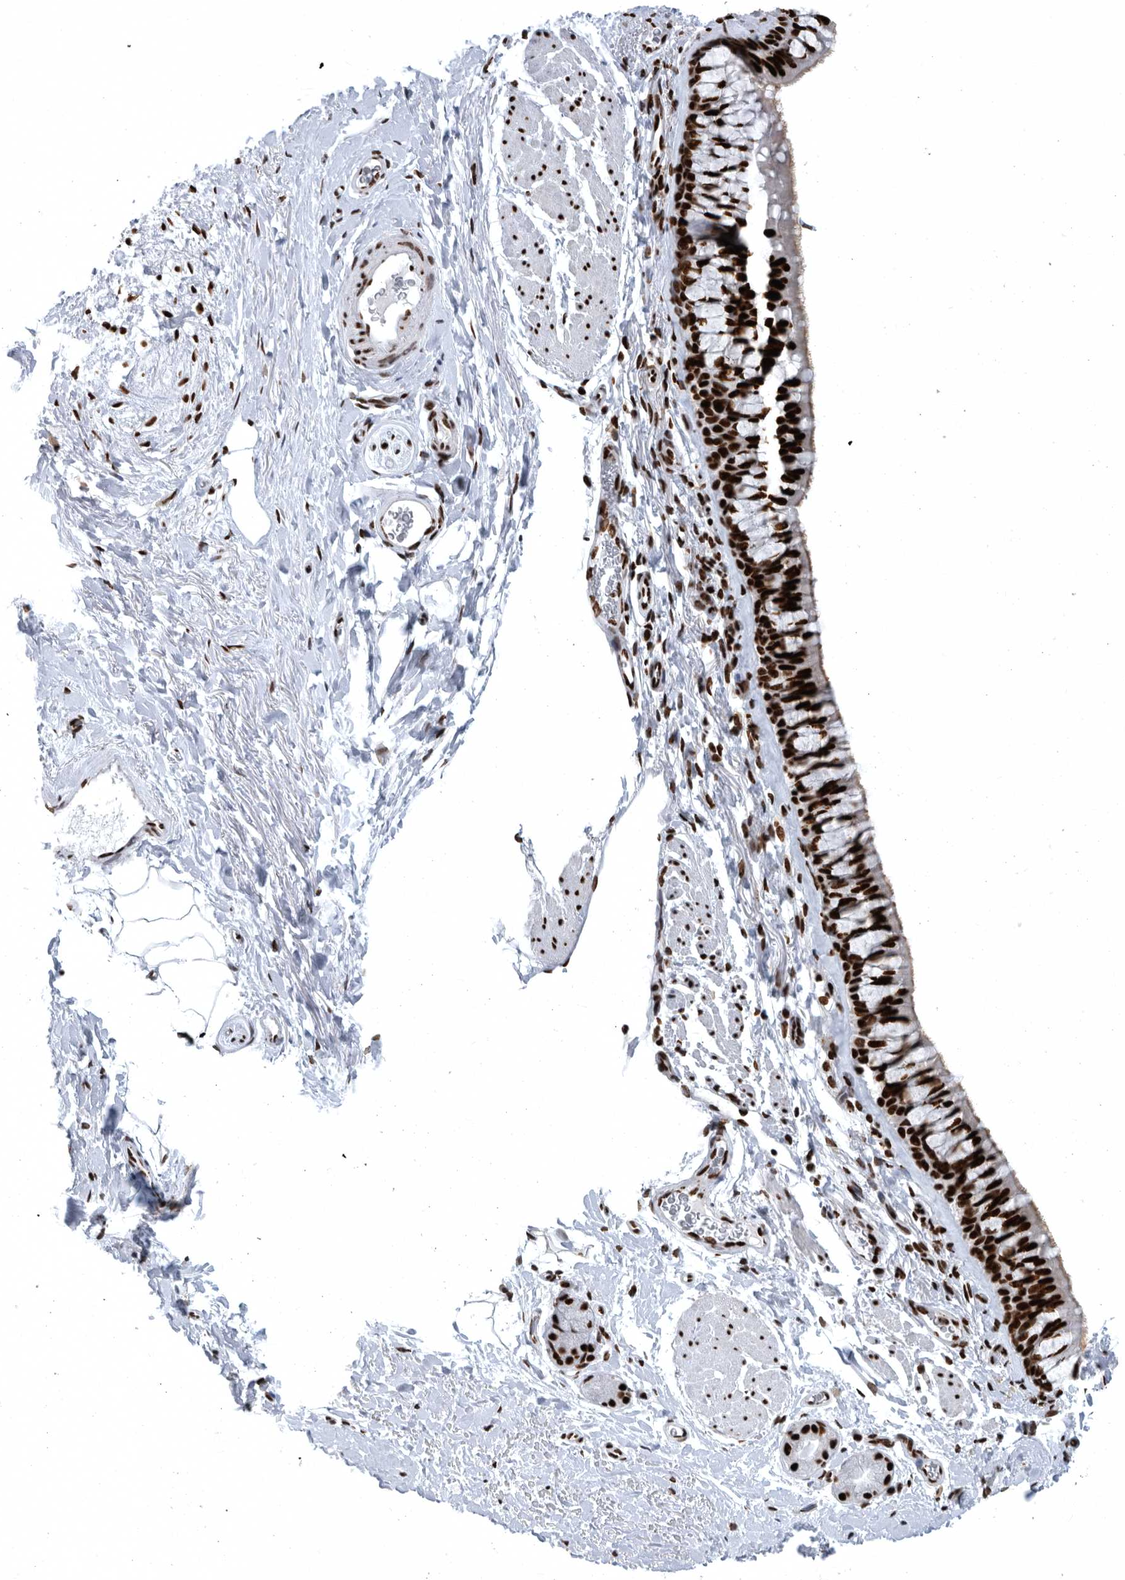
{"staining": {"intensity": "strong", "quantity": ">75%", "location": "nuclear"}, "tissue": "bronchus", "cell_type": "Respiratory epithelial cells", "image_type": "normal", "snomed": [{"axis": "morphology", "description": "Normal tissue, NOS"}, {"axis": "topography", "description": "Cartilage tissue"}, {"axis": "topography", "description": "Bronchus"}], "caption": "Bronchus stained for a protein (brown) displays strong nuclear positive positivity in about >75% of respiratory epithelial cells.", "gene": "BCLAF1", "patient": {"sex": "female", "age": 53}}